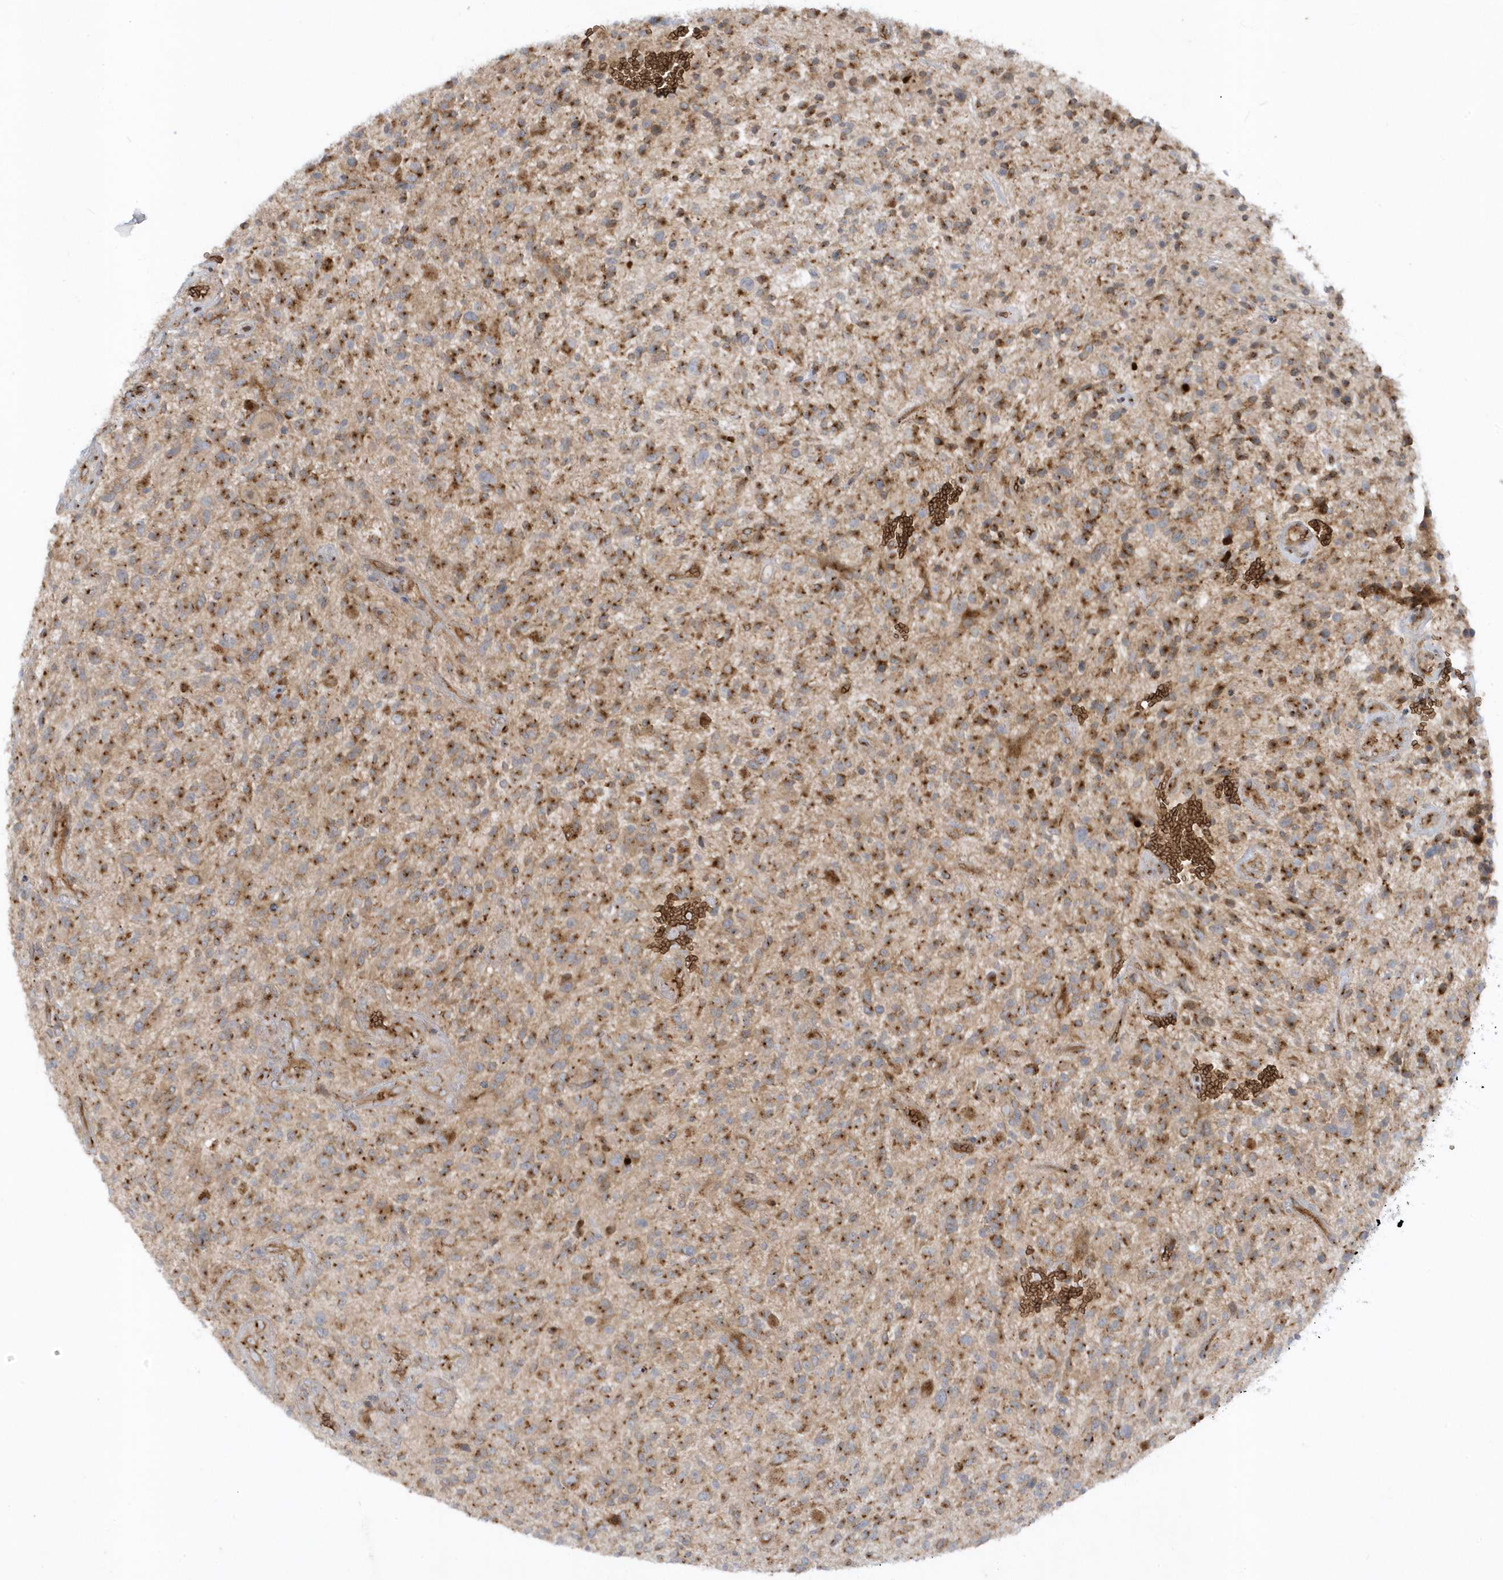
{"staining": {"intensity": "moderate", "quantity": ">75%", "location": "cytoplasmic/membranous"}, "tissue": "glioma", "cell_type": "Tumor cells", "image_type": "cancer", "snomed": [{"axis": "morphology", "description": "Glioma, malignant, High grade"}, {"axis": "topography", "description": "Brain"}], "caption": "Immunohistochemistry (DAB) staining of human malignant high-grade glioma displays moderate cytoplasmic/membranous protein expression in approximately >75% of tumor cells.", "gene": "RPP40", "patient": {"sex": "male", "age": 47}}